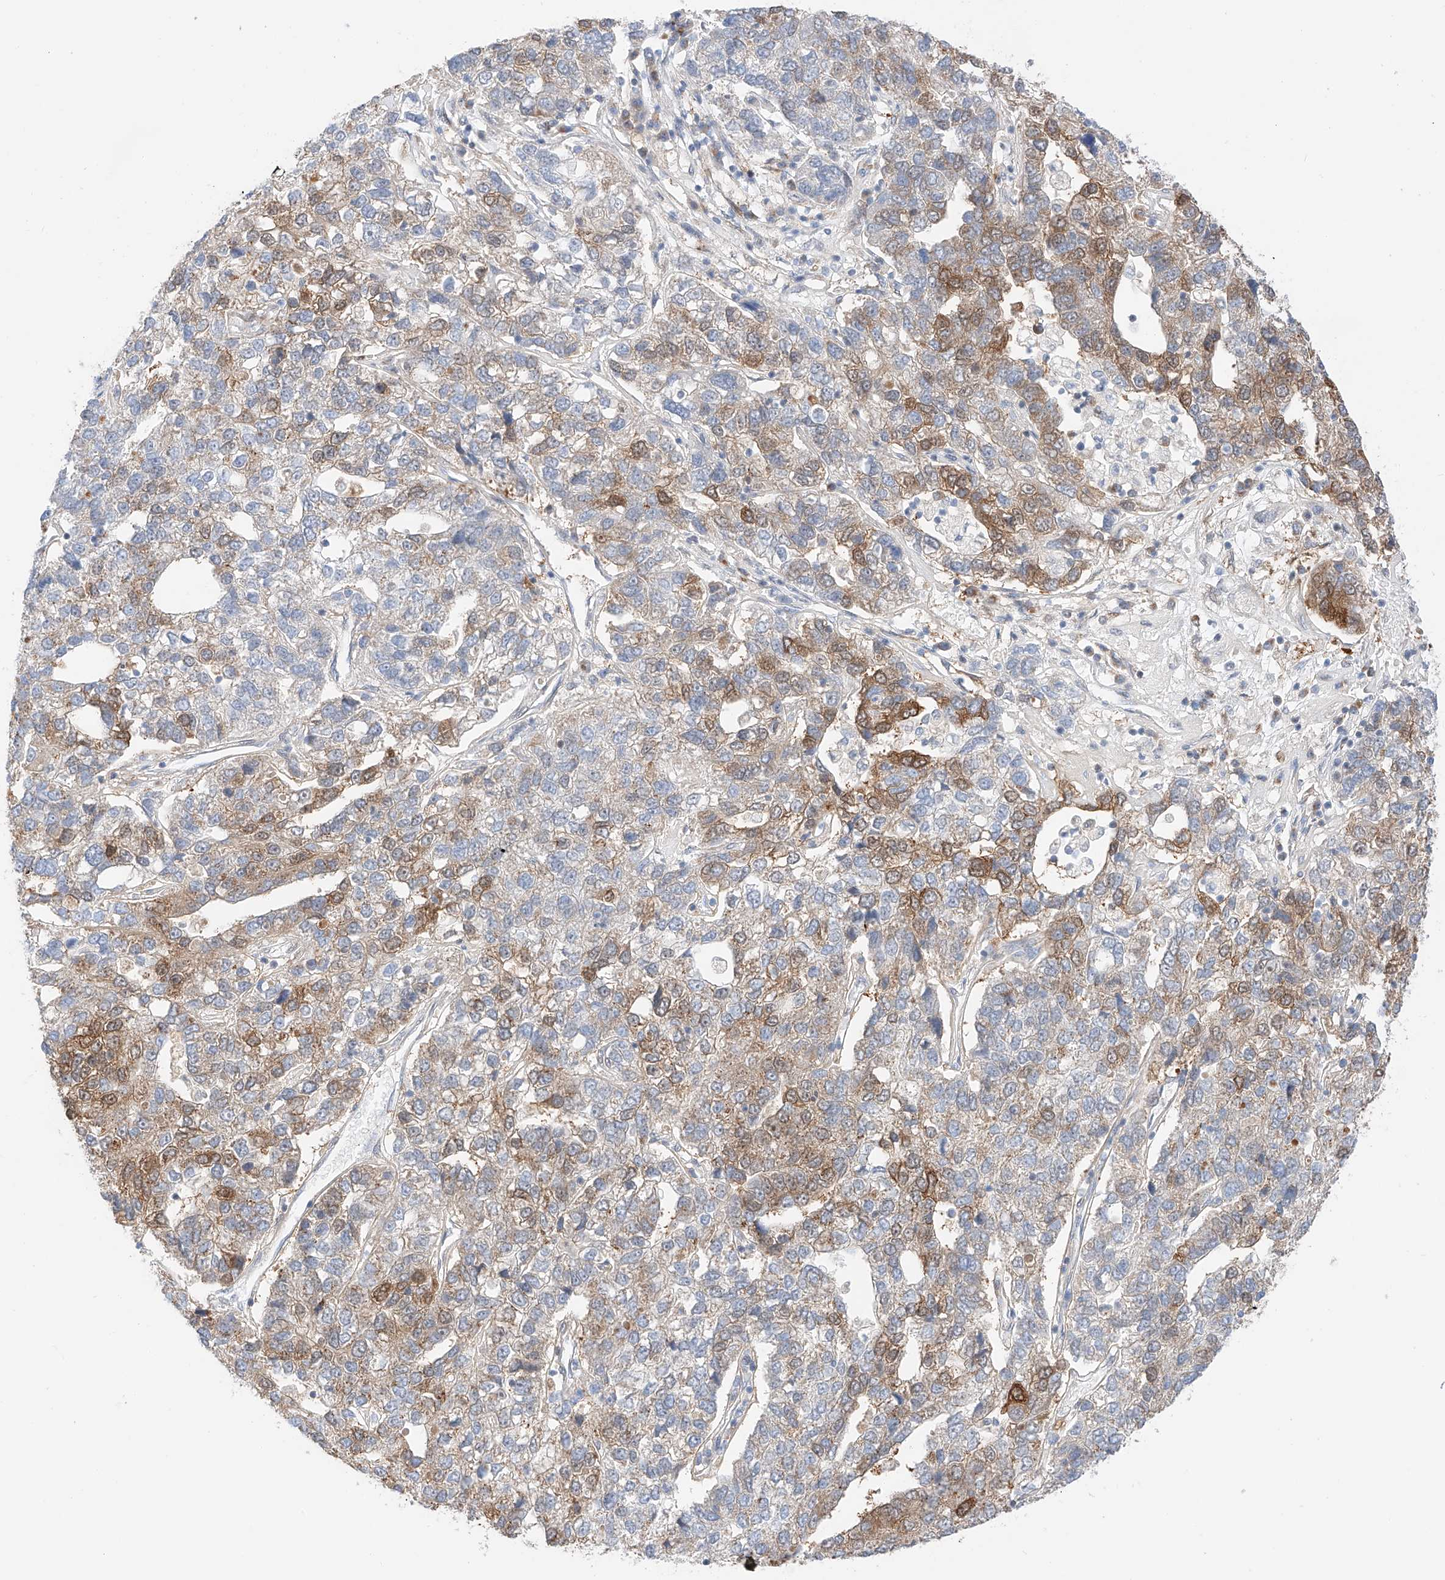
{"staining": {"intensity": "moderate", "quantity": "25%-75%", "location": "cytoplasmic/membranous"}, "tissue": "pancreatic cancer", "cell_type": "Tumor cells", "image_type": "cancer", "snomed": [{"axis": "morphology", "description": "Adenocarcinoma, NOS"}, {"axis": "topography", "description": "Pancreas"}], "caption": "Immunohistochemical staining of human pancreatic adenocarcinoma reveals medium levels of moderate cytoplasmic/membranous protein staining in about 25%-75% of tumor cells. The staining was performed using DAB (3,3'-diaminobenzidine), with brown indicating positive protein expression. Nuclei are stained blue with hematoxylin.", "gene": "CARMIL1", "patient": {"sex": "female", "age": 61}}